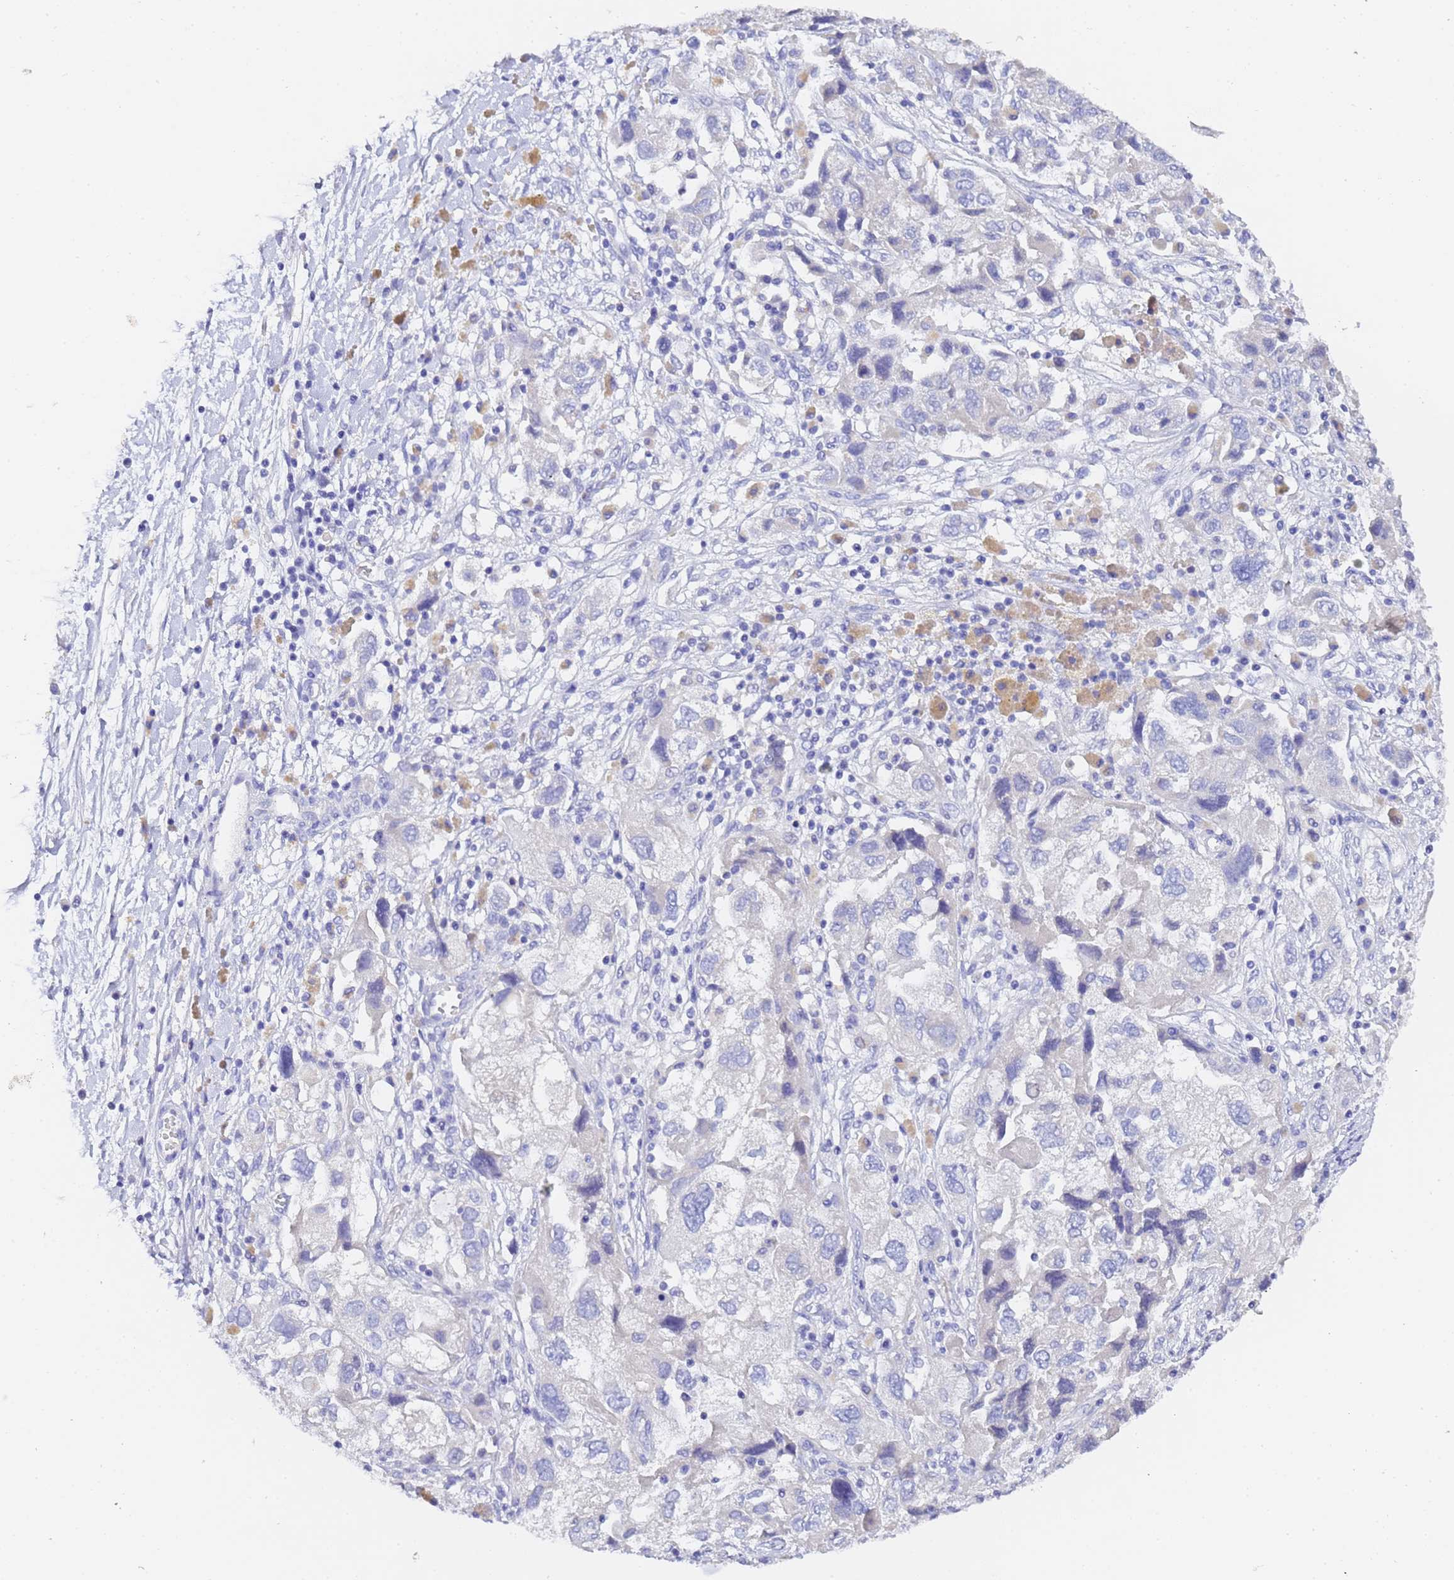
{"staining": {"intensity": "negative", "quantity": "none", "location": "none"}, "tissue": "ovarian cancer", "cell_type": "Tumor cells", "image_type": "cancer", "snomed": [{"axis": "morphology", "description": "Carcinoma, NOS"}, {"axis": "morphology", "description": "Cystadenocarcinoma, serous, NOS"}, {"axis": "topography", "description": "Ovary"}], "caption": "The immunohistochemistry (IHC) micrograph has no significant expression in tumor cells of ovarian serous cystadenocarcinoma tissue. The staining was performed using DAB to visualize the protein expression in brown, while the nuclei were stained in blue with hematoxylin (Magnification: 20x).", "gene": "GABRA1", "patient": {"sex": "female", "age": 69}}